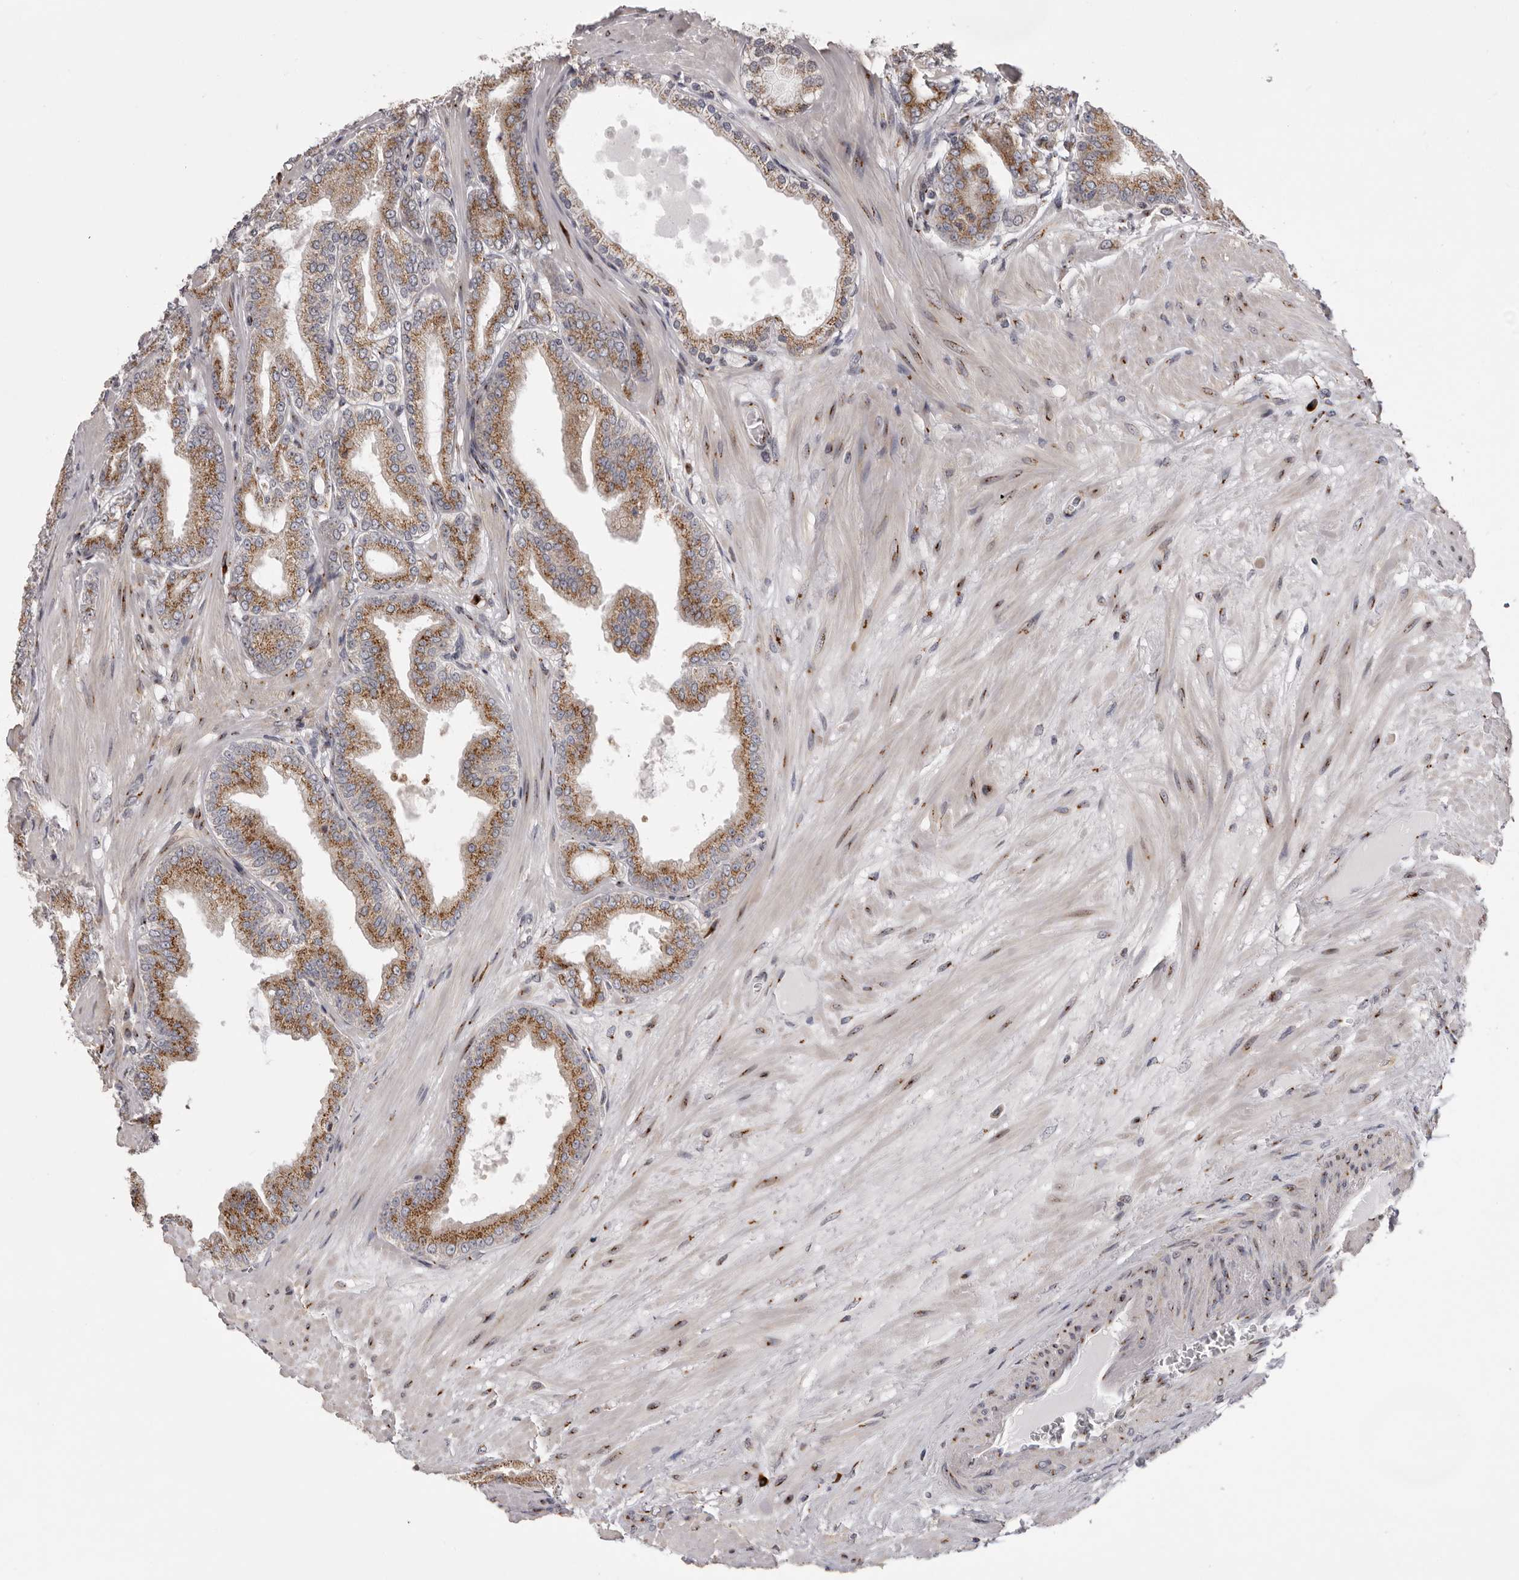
{"staining": {"intensity": "moderate", "quantity": ">75%", "location": "cytoplasmic/membranous"}, "tissue": "prostate cancer", "cell_type": "Tumor cells", "image_type": "cancer", "snomed": [{"axis": "morphology", "description": "Adenocarcinoma, Low grade"}, {"axis": "topography", "description": "Prostate"}], "caption": "Human adenocarcinoma (low-grade) (prostate) stained for a protein (brown) reveals moderate cytoplasmic/membranous positive staining in about >75% of tumor cells.", "gene": "WDR47", "patient": {"sex": "male", "age": 63}}